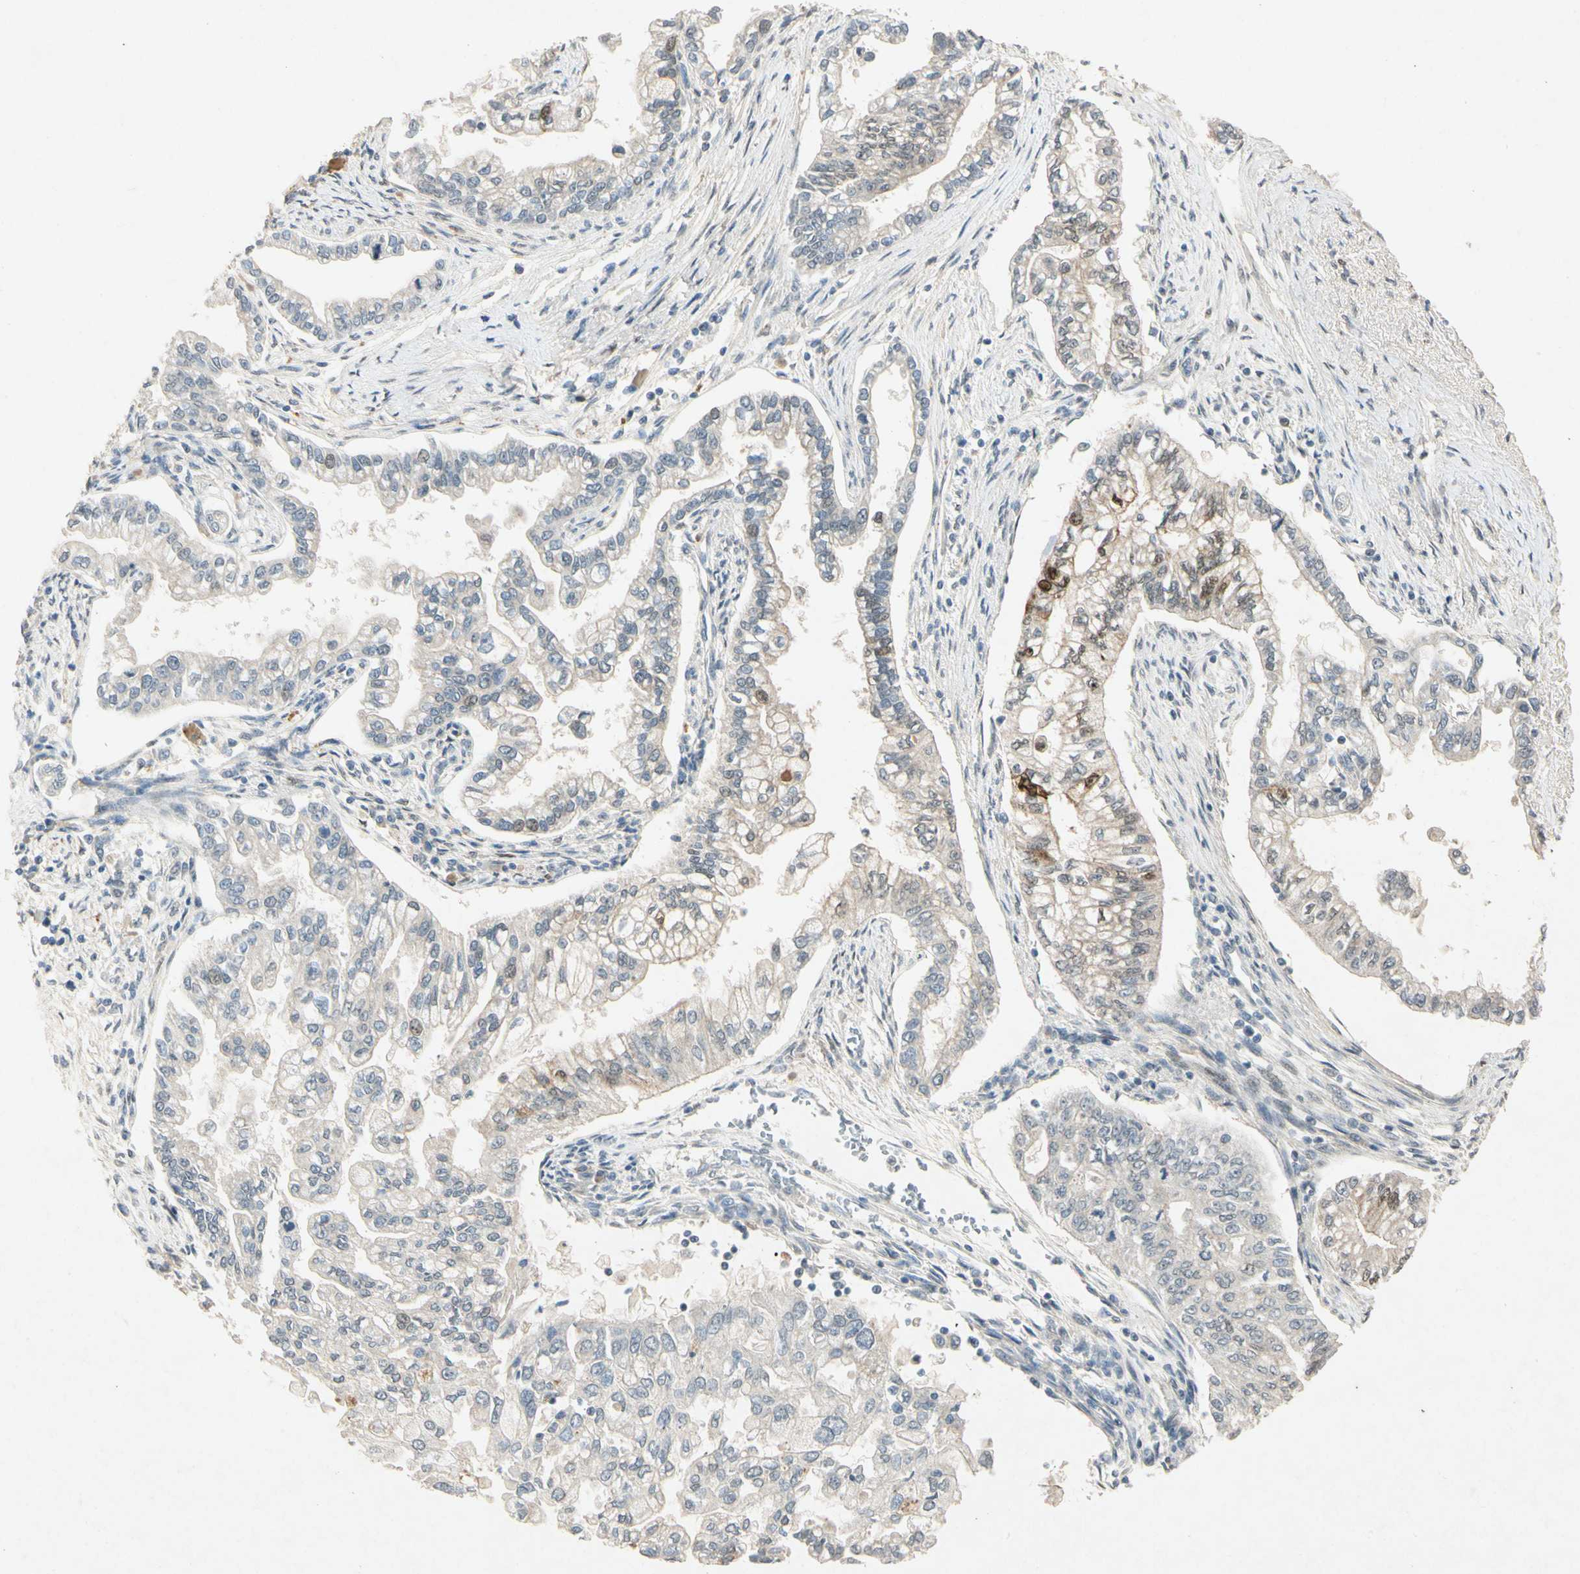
{"staining": {"intensity": "moderate", "quantity": "<25%", "location": "cytoplasmic/membranous,nuclear"}, "tissue": "pancreatic cancer", "cell_type": "Tumor cells", "image_type": "cancer", "snomed": [{"axis": "morphology", "description": "Normal tissue, NOS"}, {"axis": "topography", "description": "Pancreas"}], "caption": "Immunohistochemical staining of pancreatic cancer reveals low levels of moderate cytoplasmic/membranous and nuclear staining in about <25% of tumor cells.", "gene": "HSPA1B", "patient": {"sex": "male", "age": 42}}